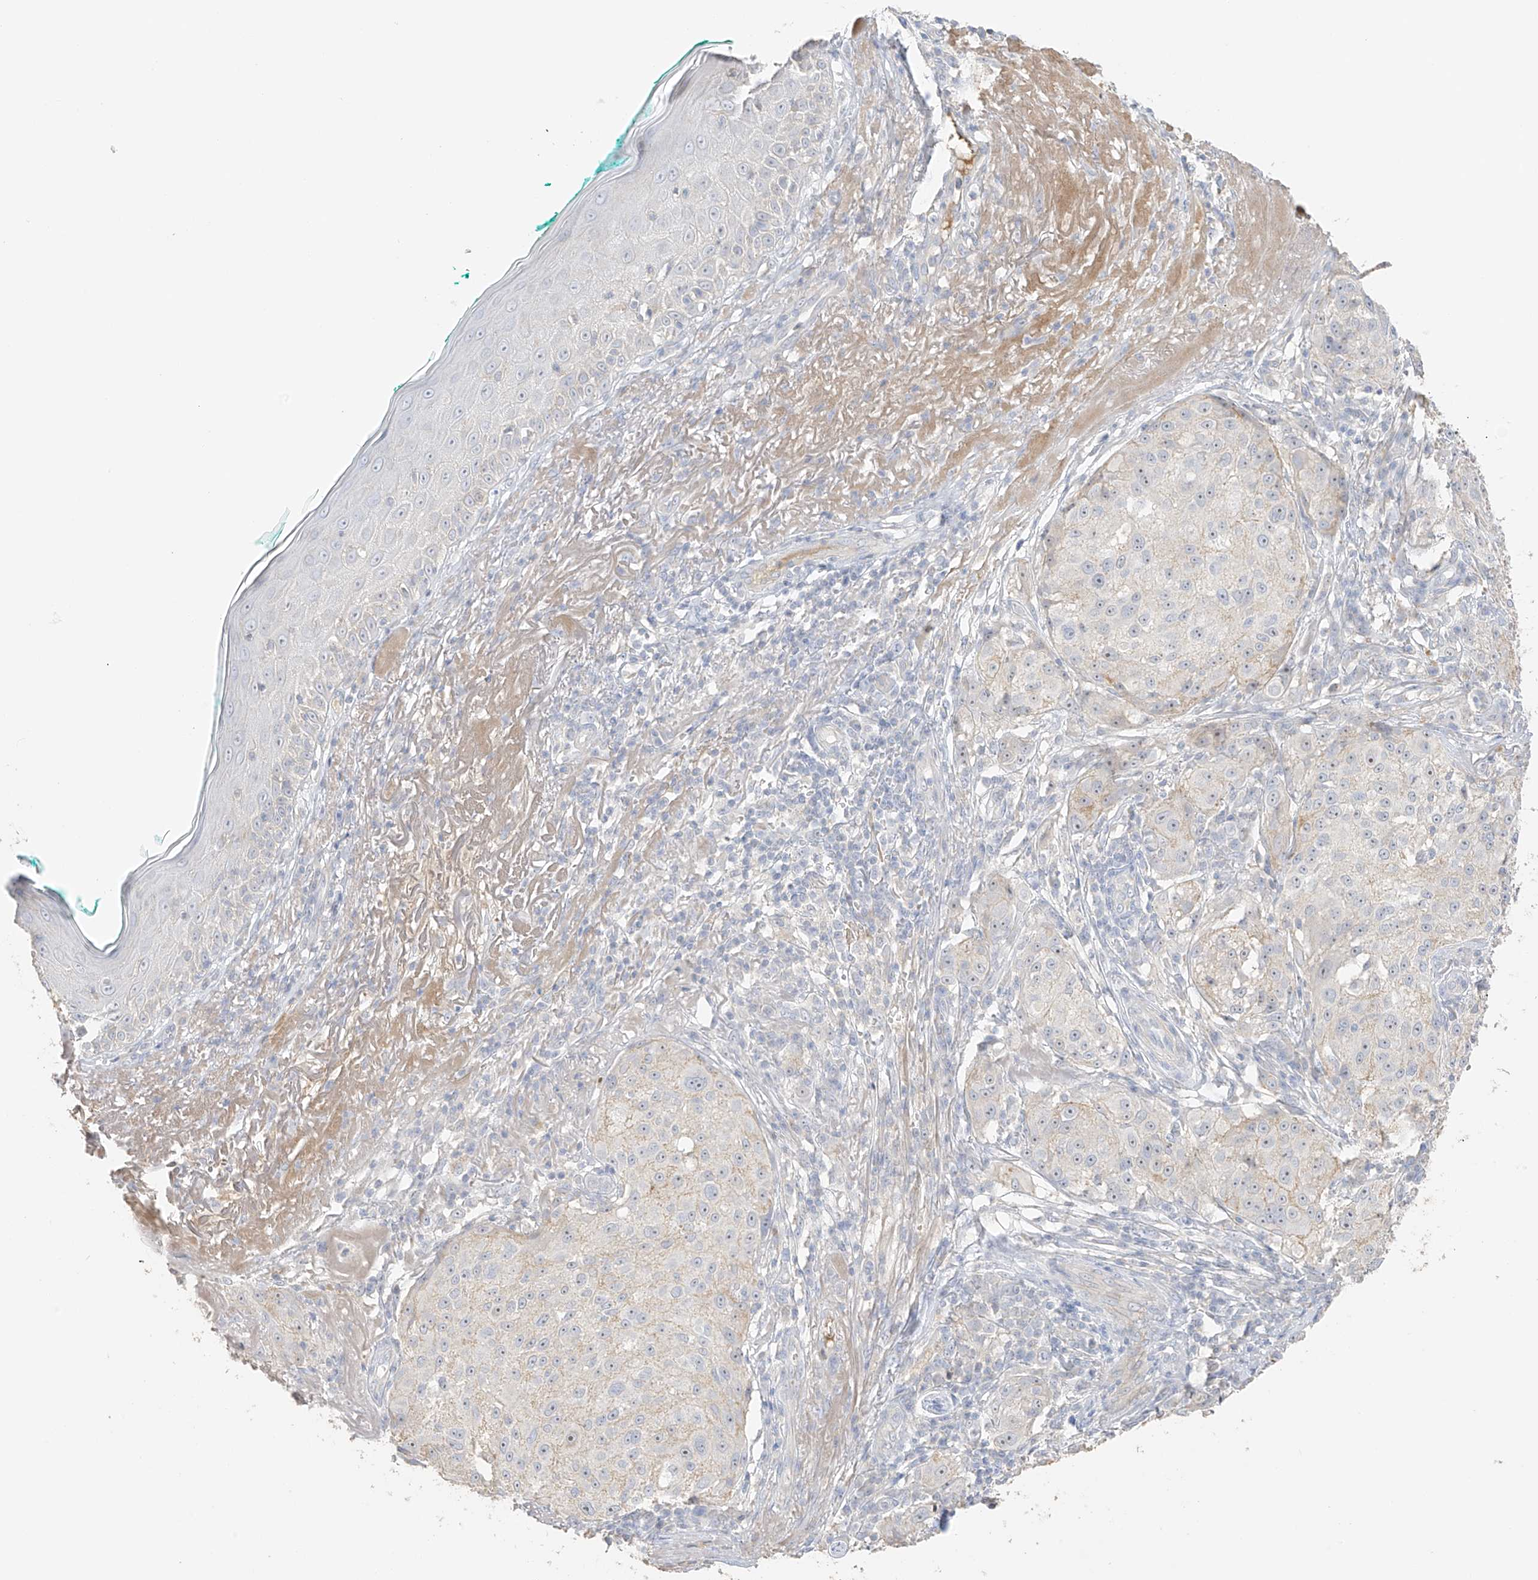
{"staining": {"intensity": "weak", "quantity": ">75%", "location": "nuclear"}, "tissue": "melanoma", "cell_type": "Tumor cells", "image_type": "cancer", "snomed": [{"axis": "morphology", "description": "Necrosis, NOS"}, {"axis": "morphology", "description": "Malignant melanoma, NOS"}, {"axis": "topography", "description": "Skin"}], "caption": "DAB immunohistochemical staining of melanoma displays weak nuclear protein expression in about >75% of tumor cells.", "gene": "ZBTB41", "patient": {"sex": "female", "age": 87}}